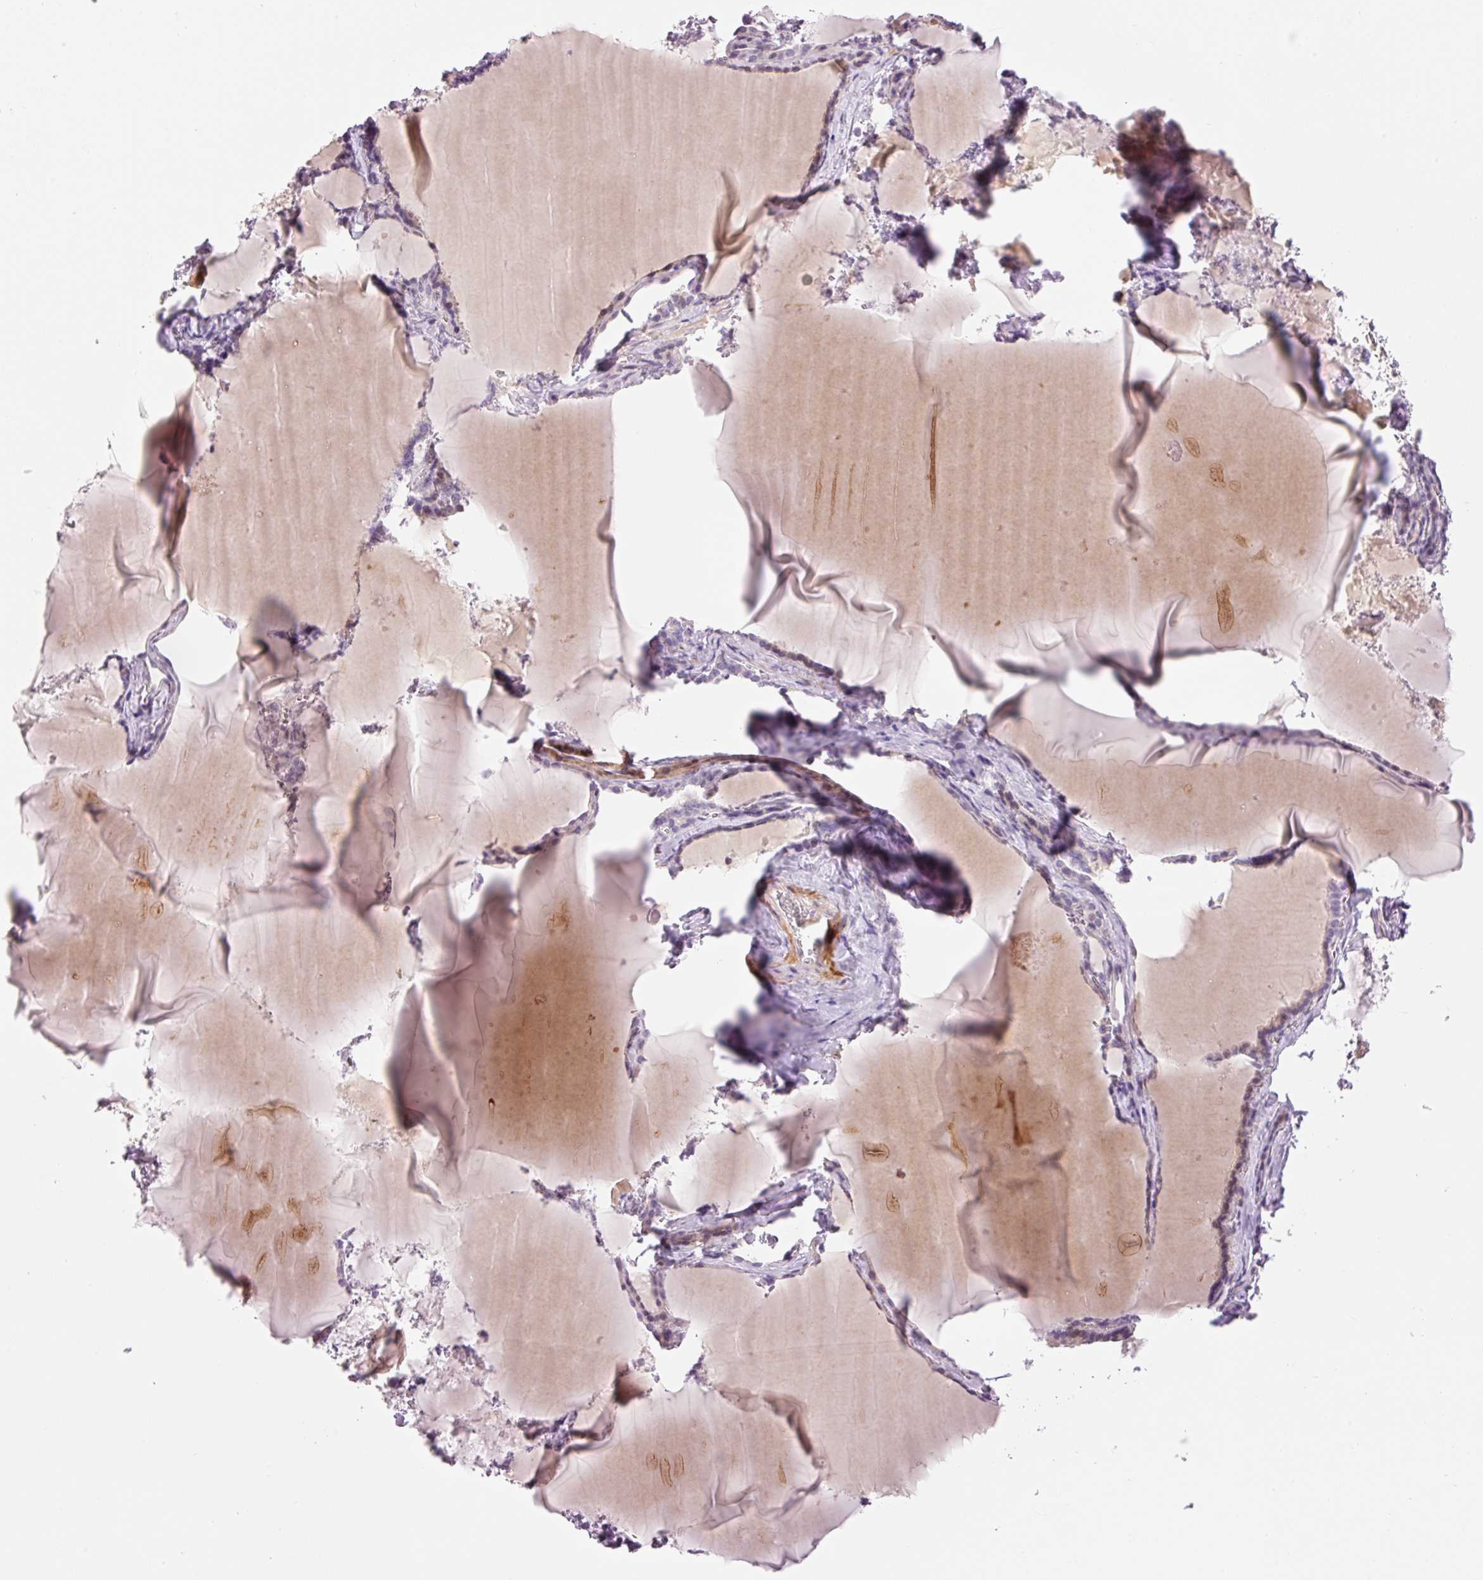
{"staining": {"intensity": "weak", "quantity": "25%-75%", "location": "nuclear"}, "tissue": "thyroid gland", "cell_type": "Glandular cells", "image_type": "normal", "snomed": [{"axis": "morphology", "description": "Normal tissue, NOS"}, {"axis": "topography", "description": "Thyroid gland"}], "caption": "Immunohistochemistry (IHC) staining of unremarkable thyroid gland, which reveals low levels of weak nuclear positivity in about 25%-75% of glandular cells indicating weak nuclear protein staining. The staining was performed using DAB (3,3'-diaminobenzidine) (brown) for protein detection and nuclei were counterstained in hematoxylin (blue).", "gene": "HNF1A", "patient": {"sex": "female", "age": 49}}